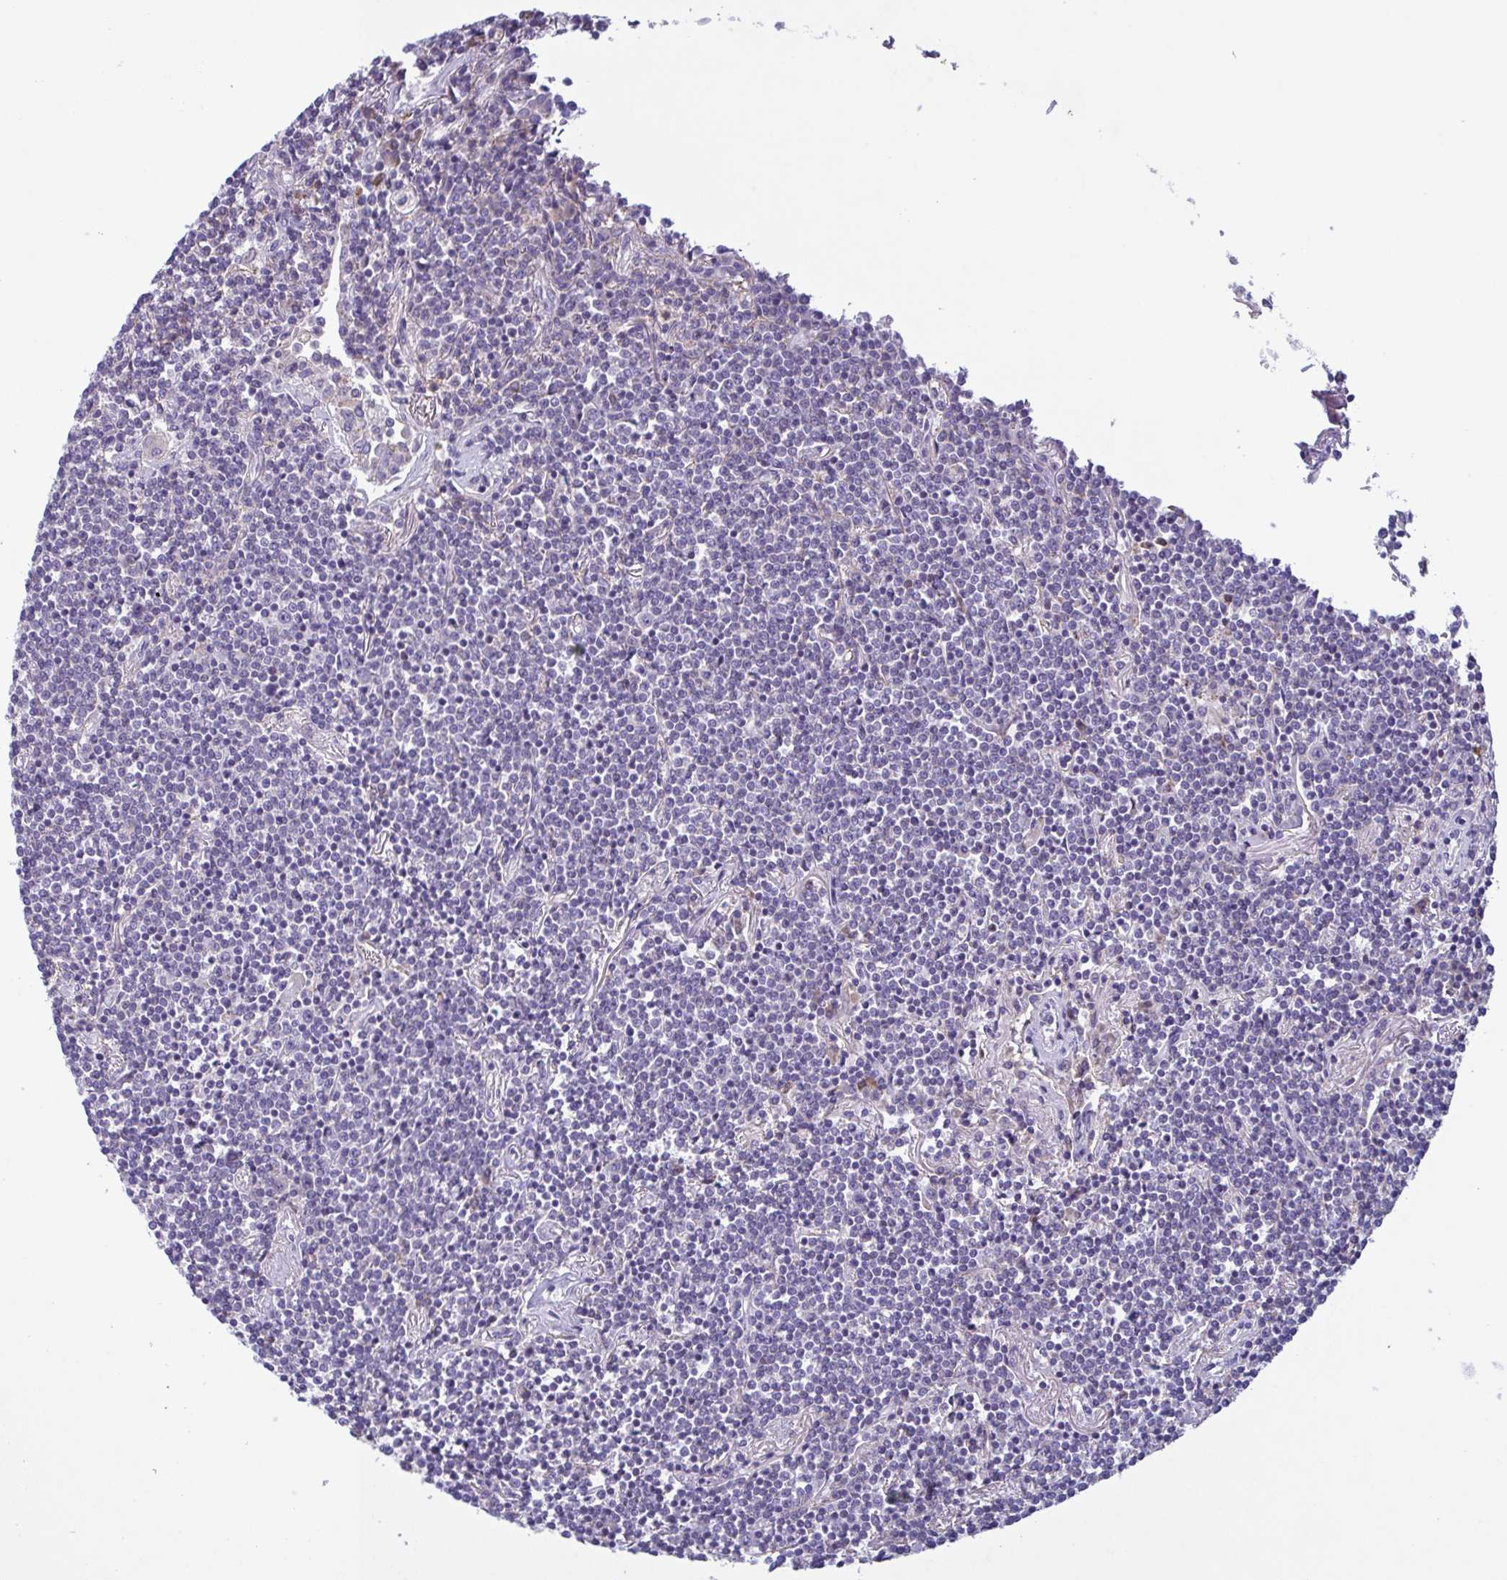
{"staining": {"intensity": "negative", "quantity": "none", "location": "none"}, "tissue": "lymphoma", "cell_type": "Tumor cells", "image_type": "cancer", "snomed": [{"axis": "morphology", "description": "Malignant lymphoma, non-Hodgkin's type, Low grade"}, {"axis": "topography", "description": "Lung"}], "caption": "Immunohistochemistry (IHC) histopathology image of neoplastic tissue: human low-grade malignant lymphoma, non-Hodgkin's type stained with DAB displays no significant protein expression in tumor cells.", "gene": "F13B", "patient": {"sex": "female", "age": 71}}